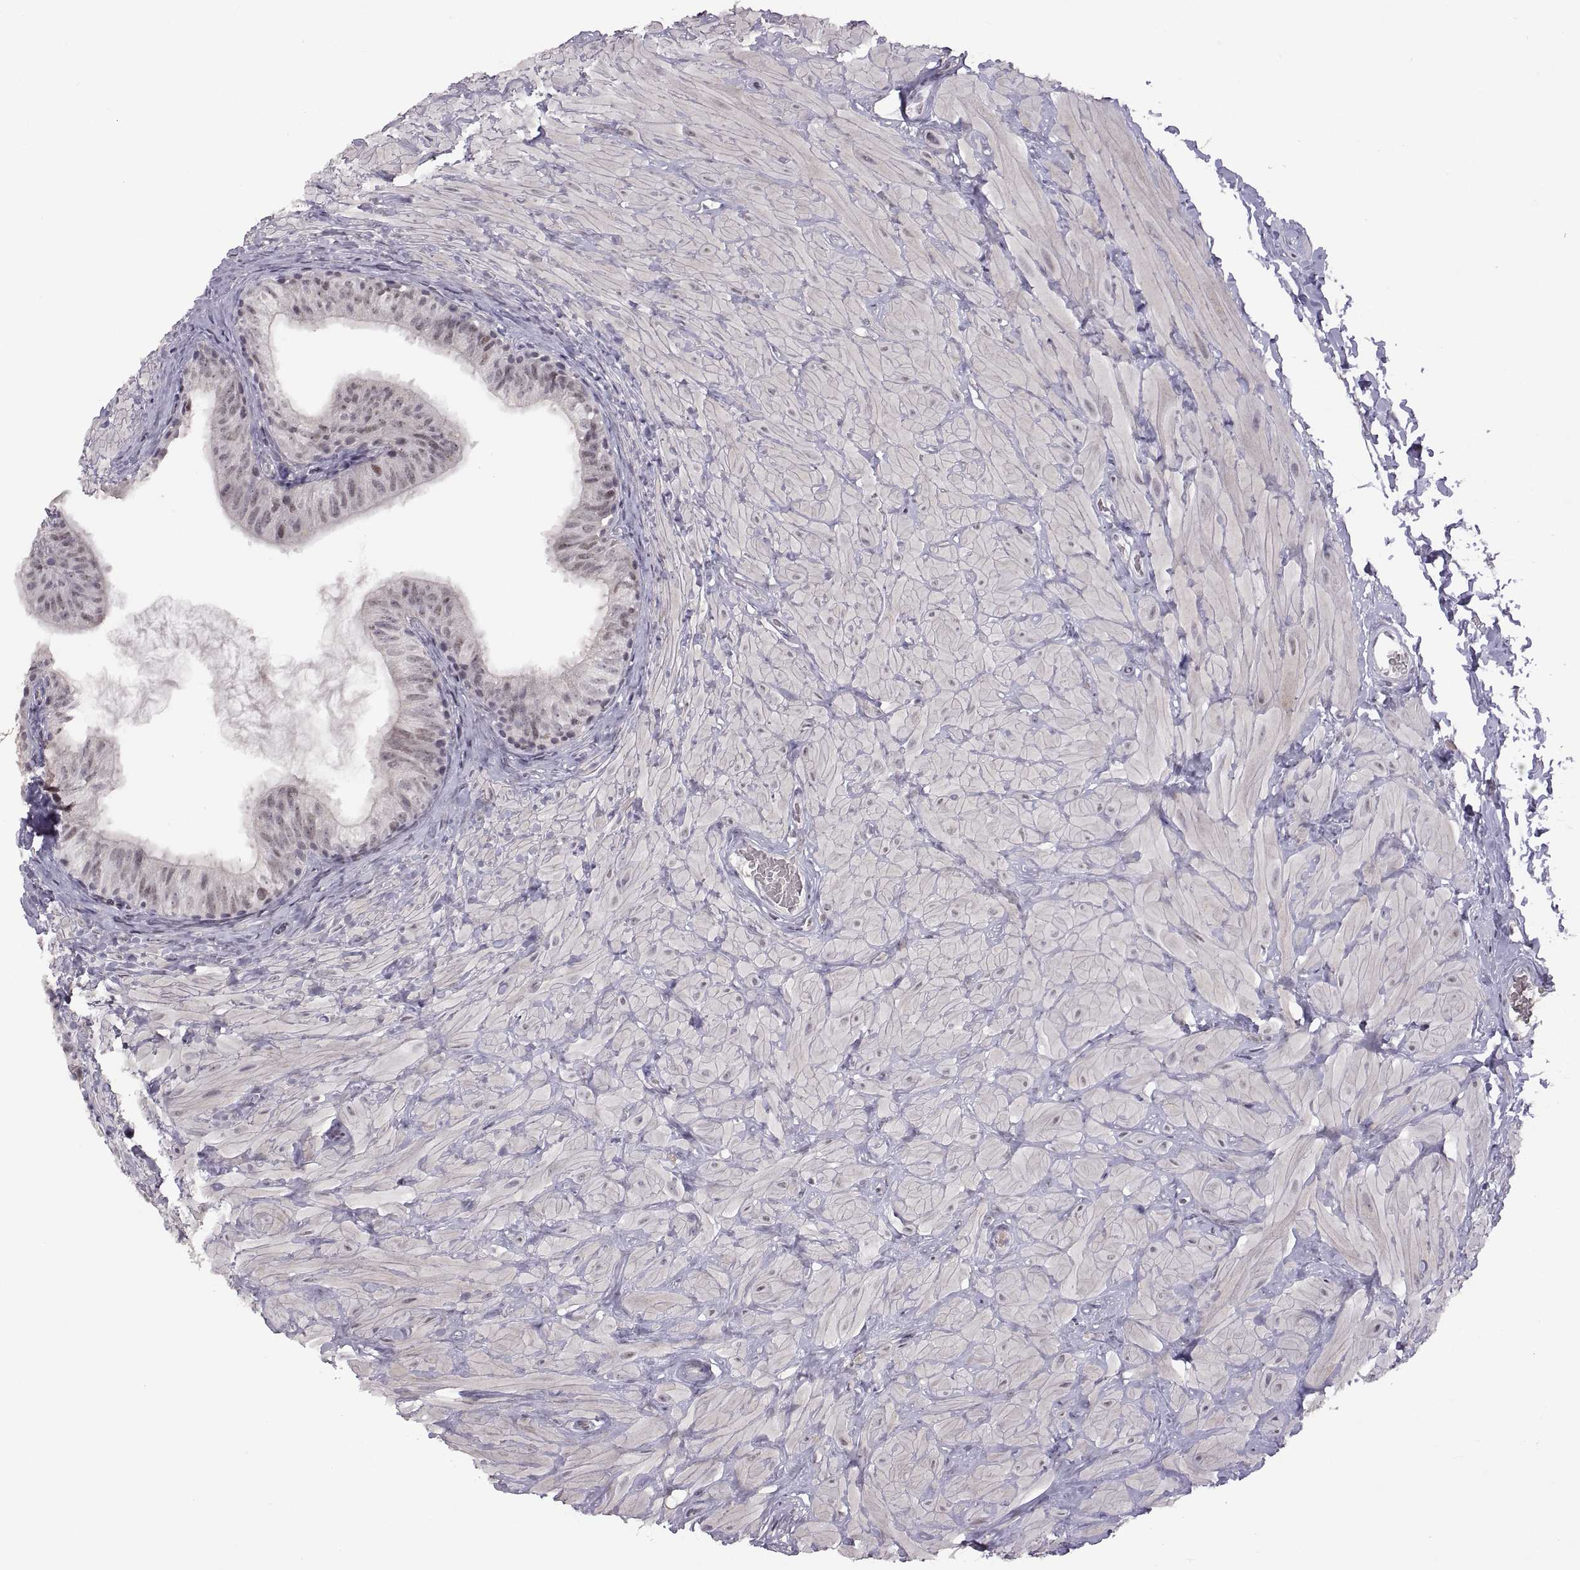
{"staining": {"intensity": "negative", "quantity": "none", "location": "none"}, "tissue": "epididymis", "cell_type": "Glandular cells", "image_type": "normal", "snomed": [{"axis": "morphology", "description": "Normal tissue, NOS"}, {"axis": "topography", "description": "Epididymis"}, {"axis": "topography", "description": "Vas deferens"}], "caption": "The immunohistochemistry image has no significant staining in glandular cells of epididymis. (DAB (3,3'-diaminobenzidine) immunohistochemistry, high magnification).", "gene": "NEK2", "patient": {"sex": "male", "age": 23}}